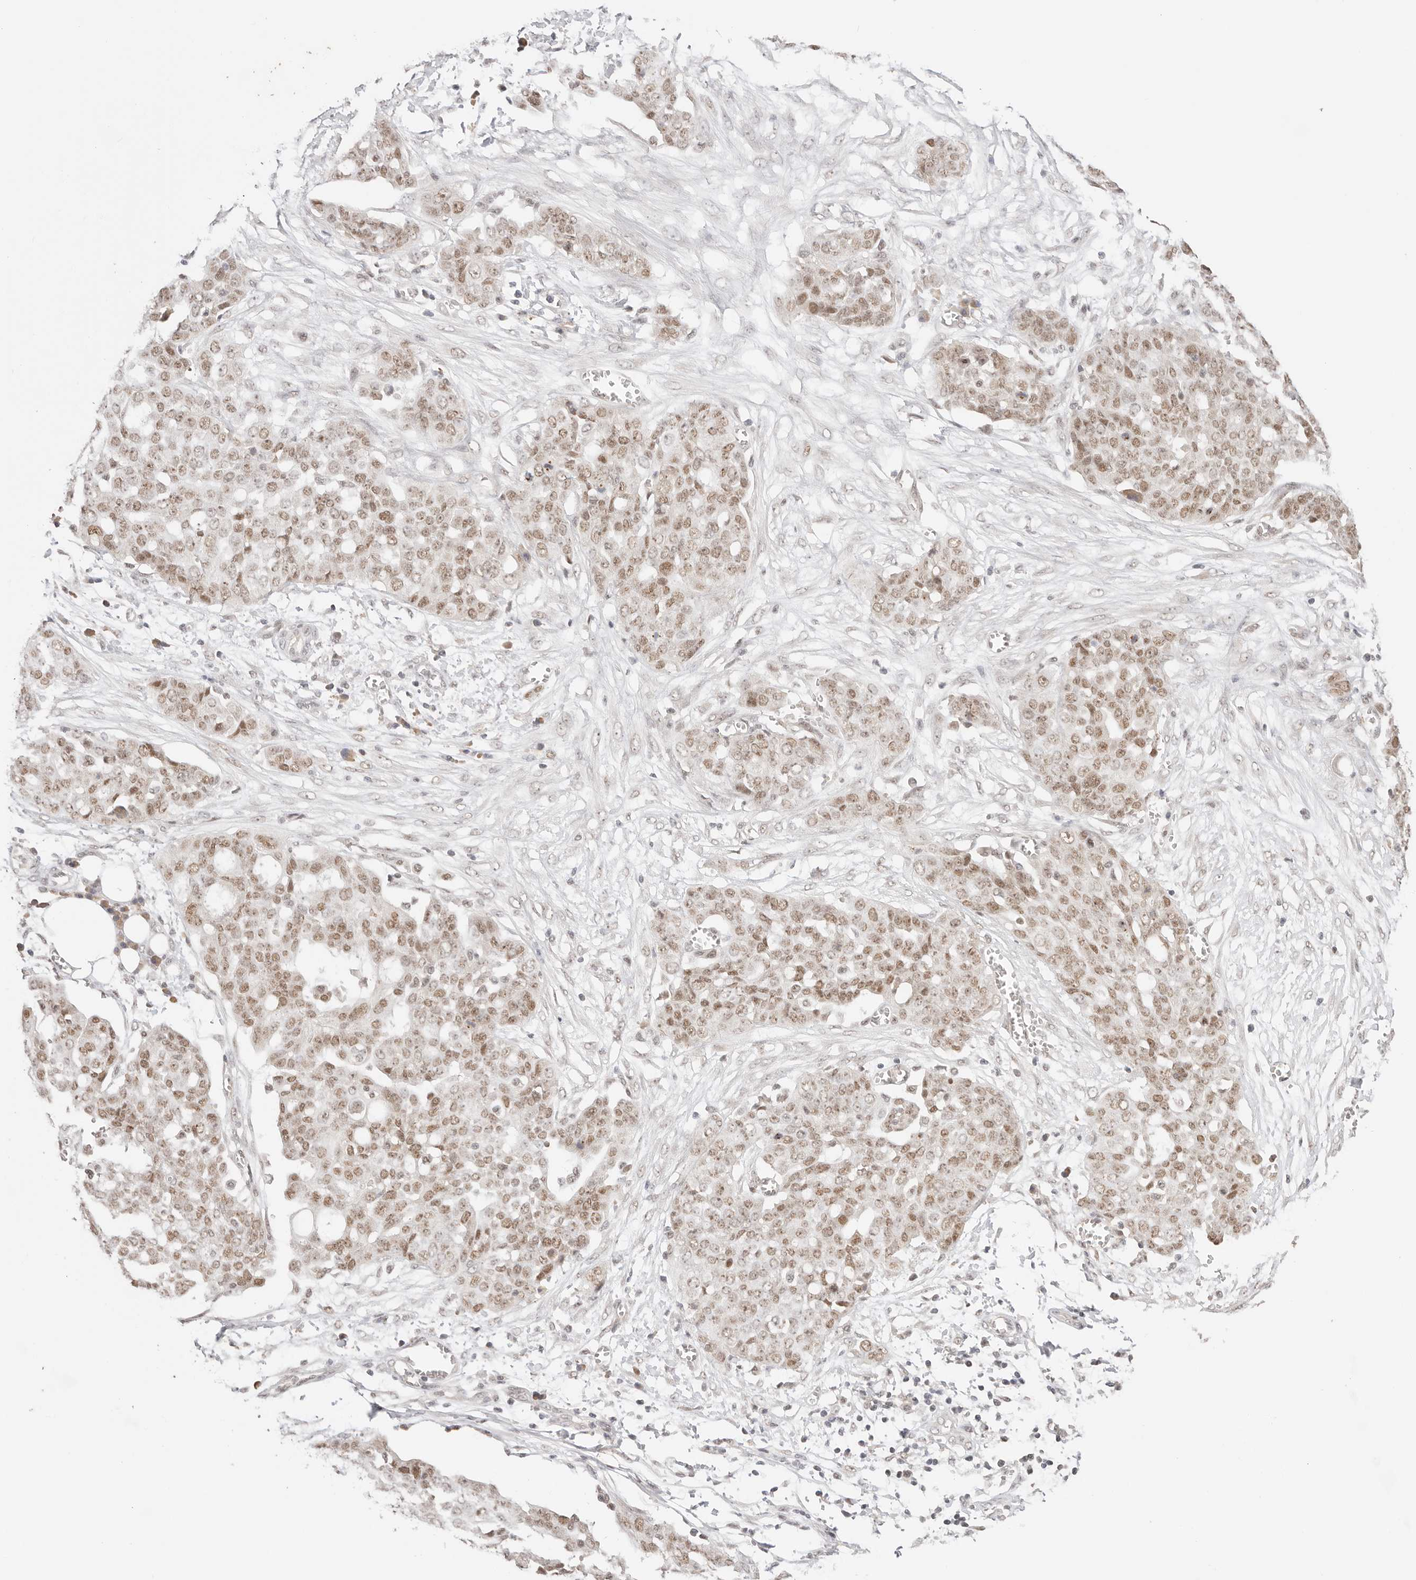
{"staining": {"intensity": "moderate", "quantity": ">75%", "location": "nuclear"}, "tissue": "ovarian cancer", "cell_type": "Tumor cells", "image_type": "cancer", "snomed": [{"axis": "morphology", "description": "Cystadenocarcinoma, serous, NOS"}, {"axis": "topography", "description": "Soft tissue"}, {"axis": "topography", "description": "Ovary"}], "caption": "Brown immunohistochemical staining in human ovarian serous cystadenocarcinoma reveals moderate nuclear expression in about >75% of tumor cells. (Stains: DAB (3,3'-diaminobenzidine) in brown, nuclei in blue, Microscopy: brightfield microscopy at high magnification).", "gene": "RFC3", "patient": {"sex": "female", "age": 57}}